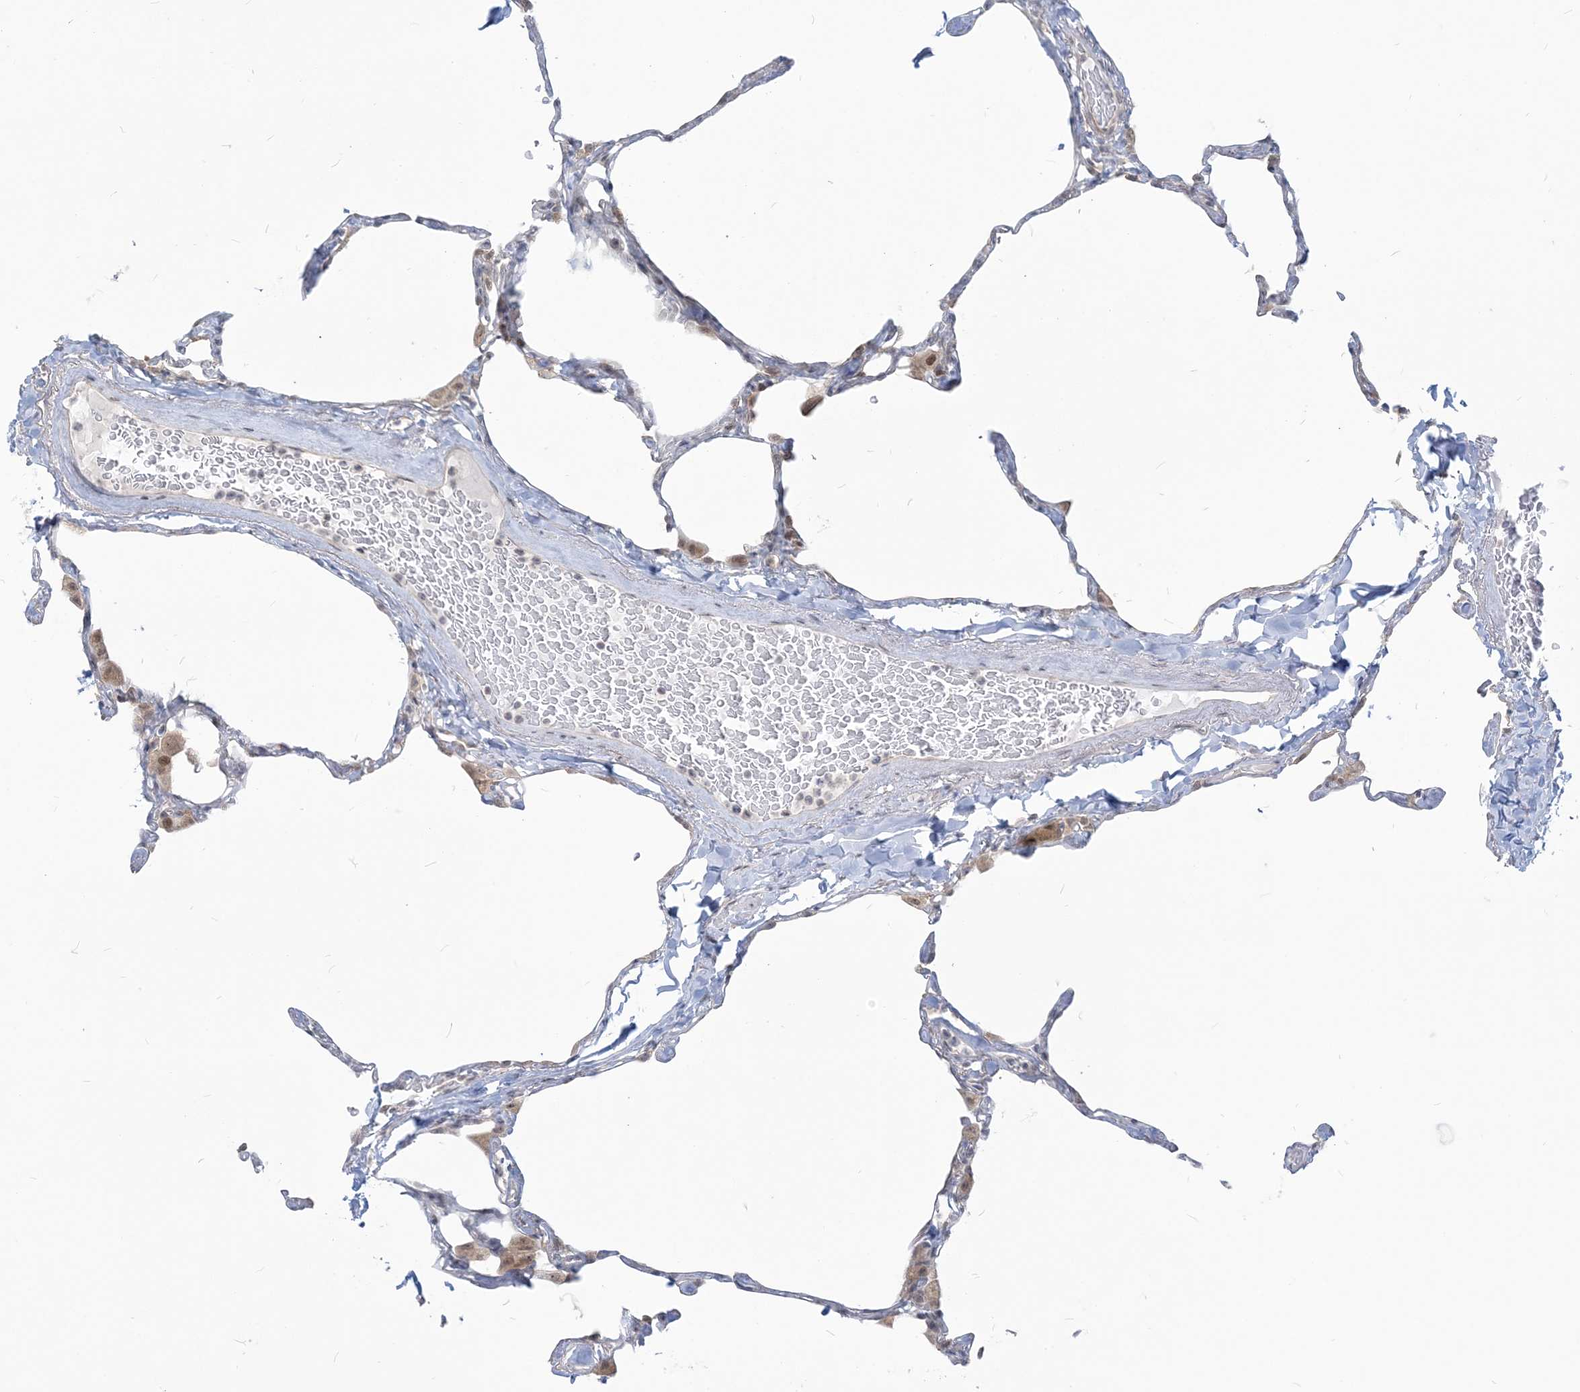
{"staining": {"intensity": "negative", "quantity": "none", "location": "none"}, "tissue": "lung", "cell_type": "Alveolar cells", "image_type": "normal", "snomed": [{"axis": "morphology", "description": "Normal tissue, NOS"}, {"axis": "topography", "description": "Lung"}], "caption": "Immunohistochemical staining of benign human lung demonstrates no significant expression in alveolar cells.", "gene": "SDAD1", "patient": {"sex": "male", "age": 65}}